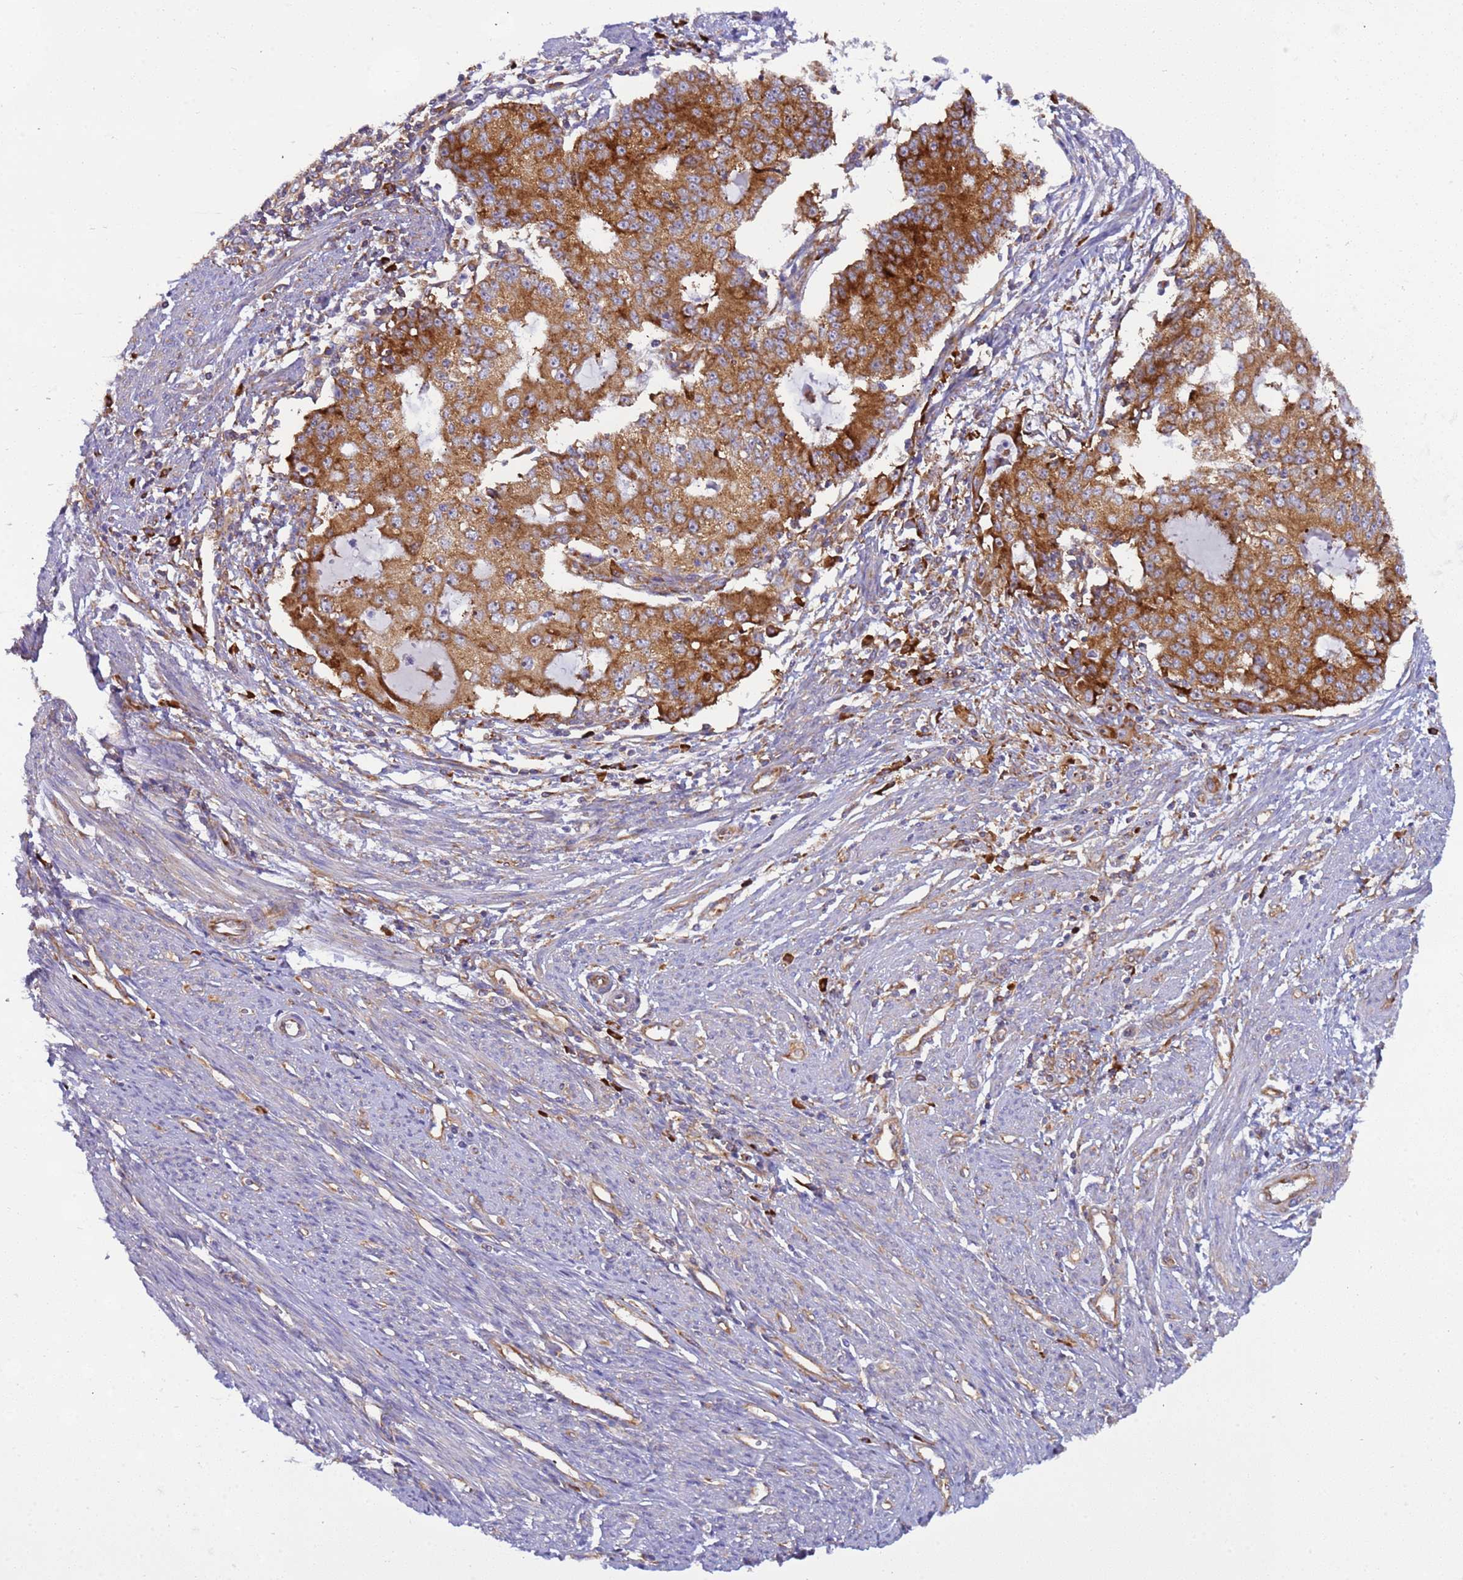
{"staining": {"intensity": "moderate", "quantity": ">75%", "location": "cytoplasmic/membranous"}, "tissue": "endometrial cancer", "cell_type": "Tumor cells", "image_type": "cancer", "snomed": [{"axis": "morphology", "description": "Adenocarcinoma, NOS"}, {"axis": "topography", "description": "Endometrium"}], "caption": "Endometrial cancer tissue exhibits moderate cytoplasmic/membranous positivity in approximately >75% of tumor cells, visualized by immunohistochemistry.", "gene": "RPL36", "patient": {"sex": "female", "age": 56}}